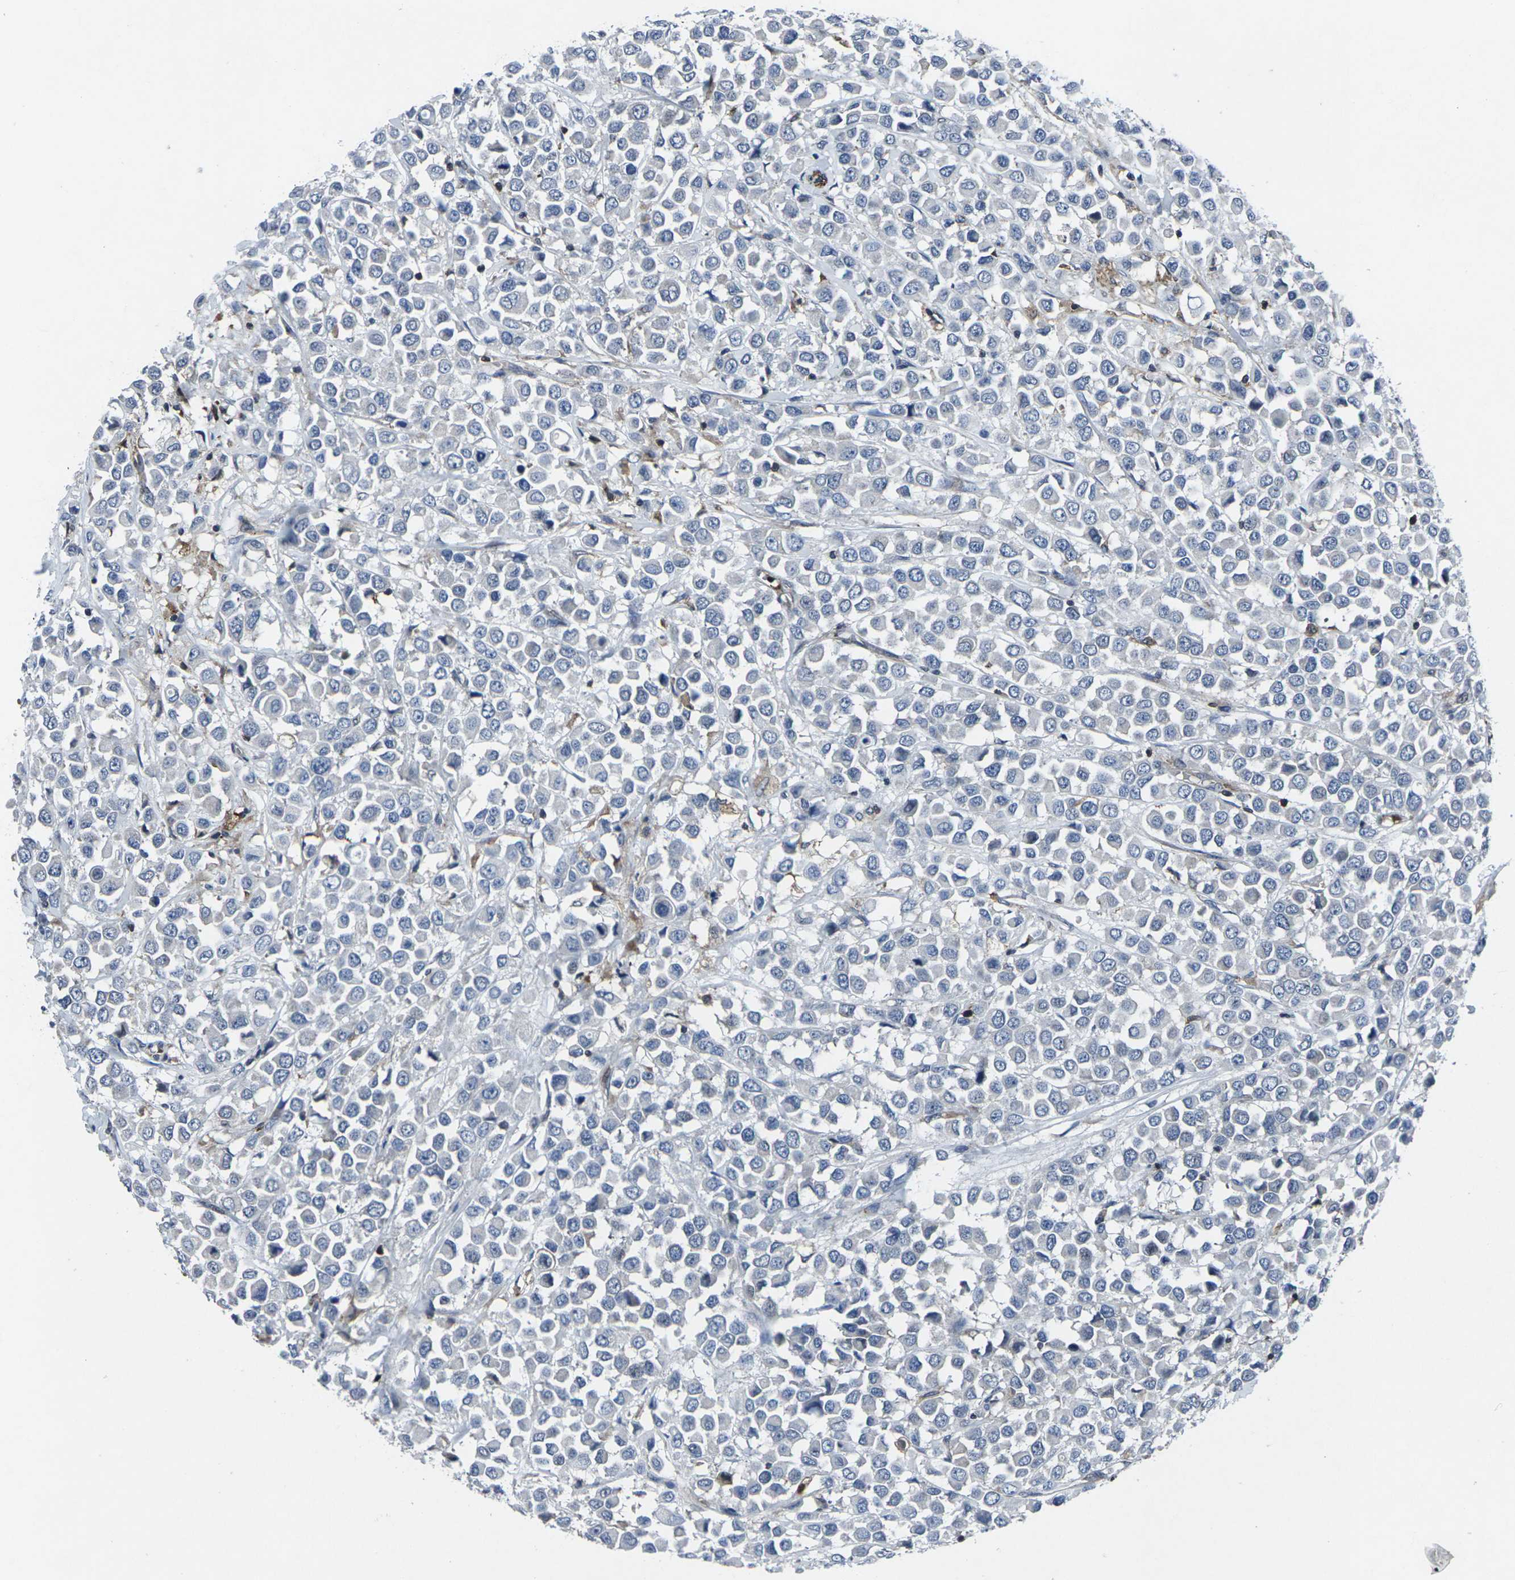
{"staining": {"intensity": "negative", "quantity": "none", "location": "none"}, "tissue": "breast cancer", "cell_type": "Tumor cells", "image_type": "cancer", "snomed": [{"axis": "morphology", "description": "Duct carcinoma"}, {"axis": "topography", "description": "Breast"}], "caption": "A high-resolution image shows immunohistochemistry (IHC) staining of breast cancer (infiltrating ductal carcinoma), which reveals no significant staining in tumor cells.", "gene": "STAT4", "patient": {"sex": "female", "age": 61}}